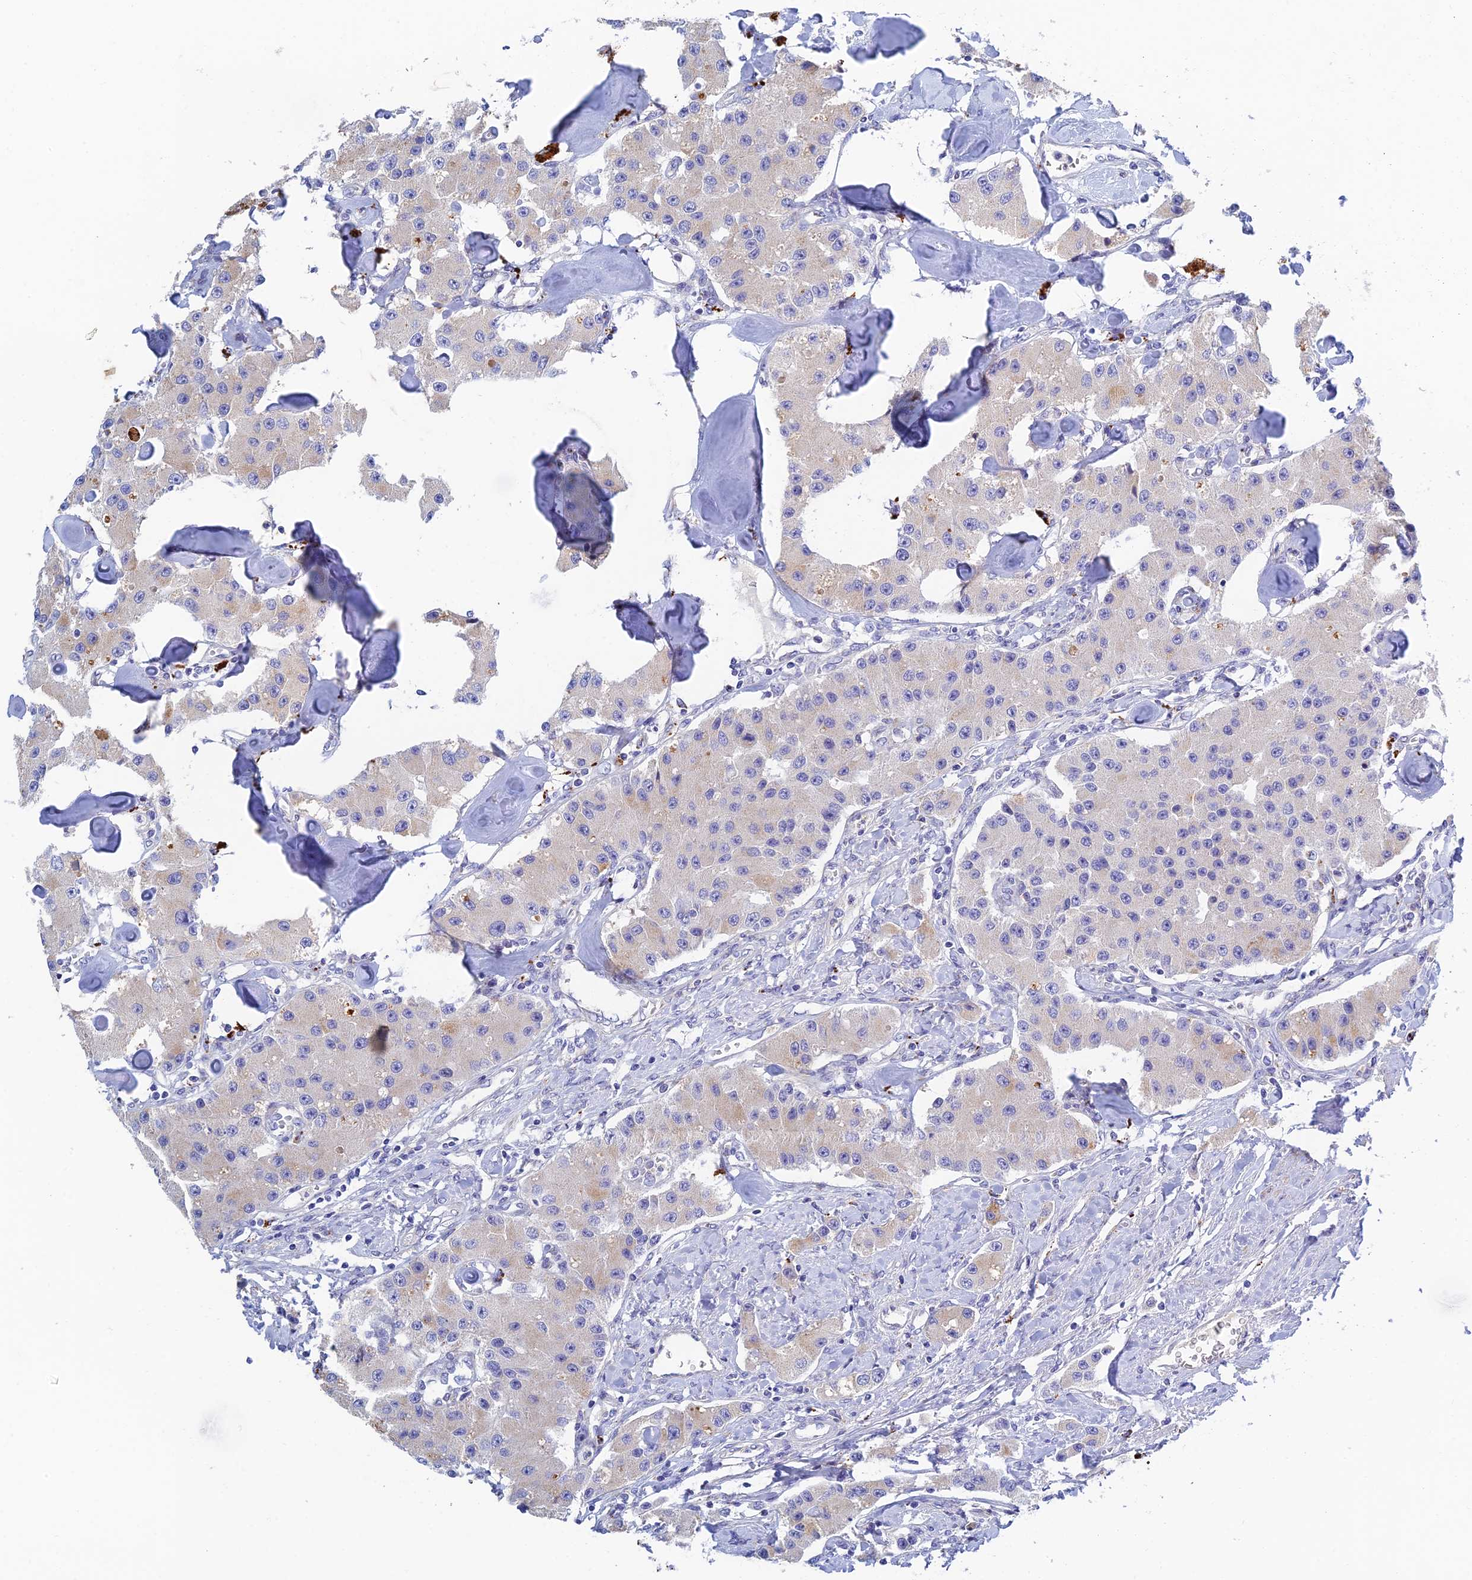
{"staining": {"intensity": "weak", "quantity": "<25%", "location": "cytoplasmic/membranous"}, "tissue": "carcinoid", "cell_type": "Tumor cells", "image_type": "cancer", "snomed": [{"axis": "morphology", "description": "Carcinoid, malignant, NOS"}, {"axis": "topography", "description": "Pancreas"}], "caption": "A histopathology image of human carcinoid is negative for staining in tumor cells. (DAB (3,3'-diaminobenzidine) immunohistochemistry (IHC), high magnification).", "gene": "RPGRIP1L", "patient": {"sex": "male", "age": 41}}